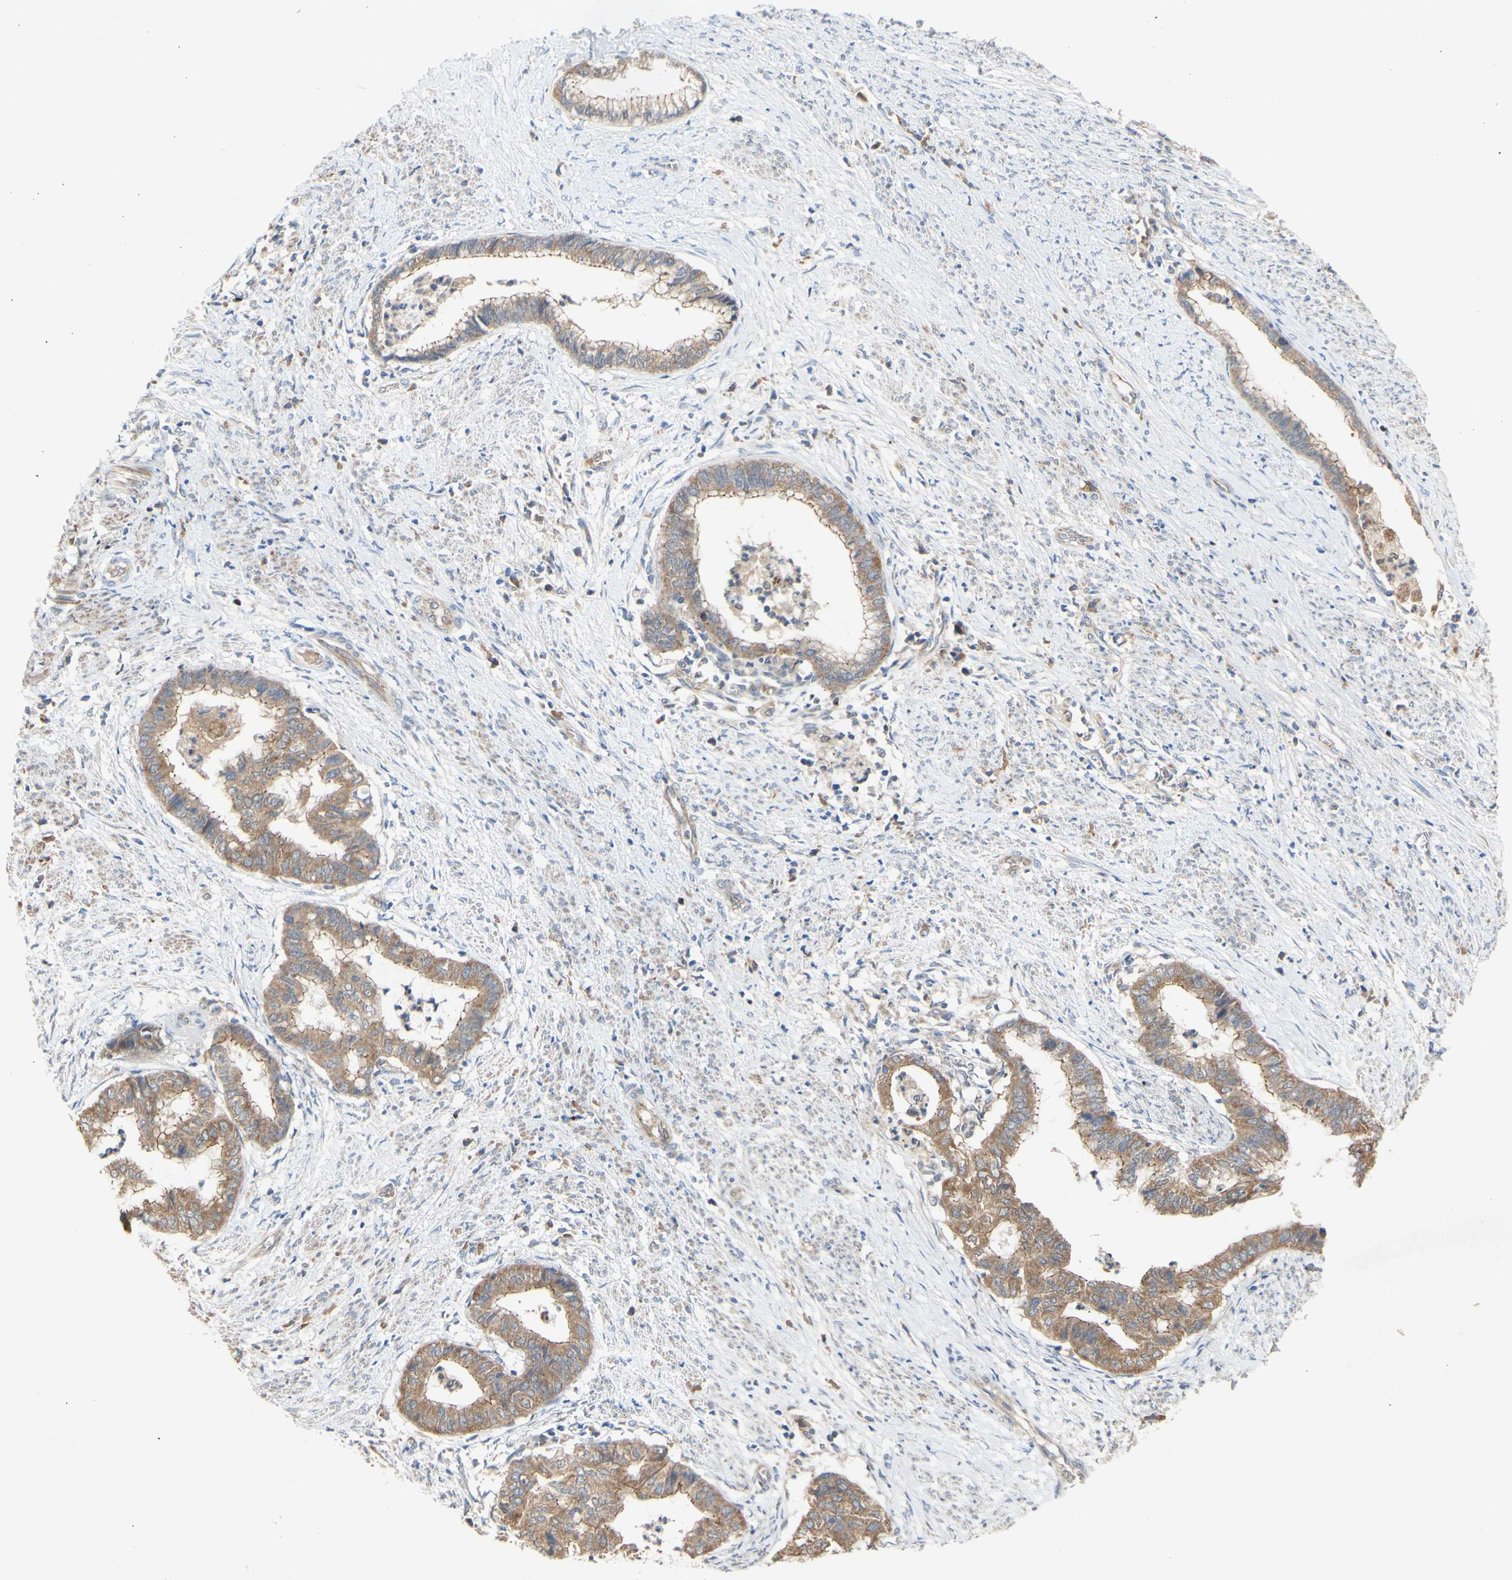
{"staining": {"intensity": "moderate", "quantity": ">75%", "location": "cytoplasmic/membranous"}, "tissue": "endometrial cancer", "cell_type": "Tumor cells", "image_type": "cancer", "snomed": [{"axis": "morphology", "description": "Necrosis, NOS"}, {"axis": "morphology", "description": "Adenocarcinoma, NOS"}, {"axis": "topography", "description": "Endometrium"}], "caption": "Endometrial cancer (adenocarcinoma) stained with a brown dye shows moderate cytoplasmic/membranous positive positivity in about >75% of tumor cells.", "gene": "PDGFB", "patient": {"sex": "female", "age": 79}}